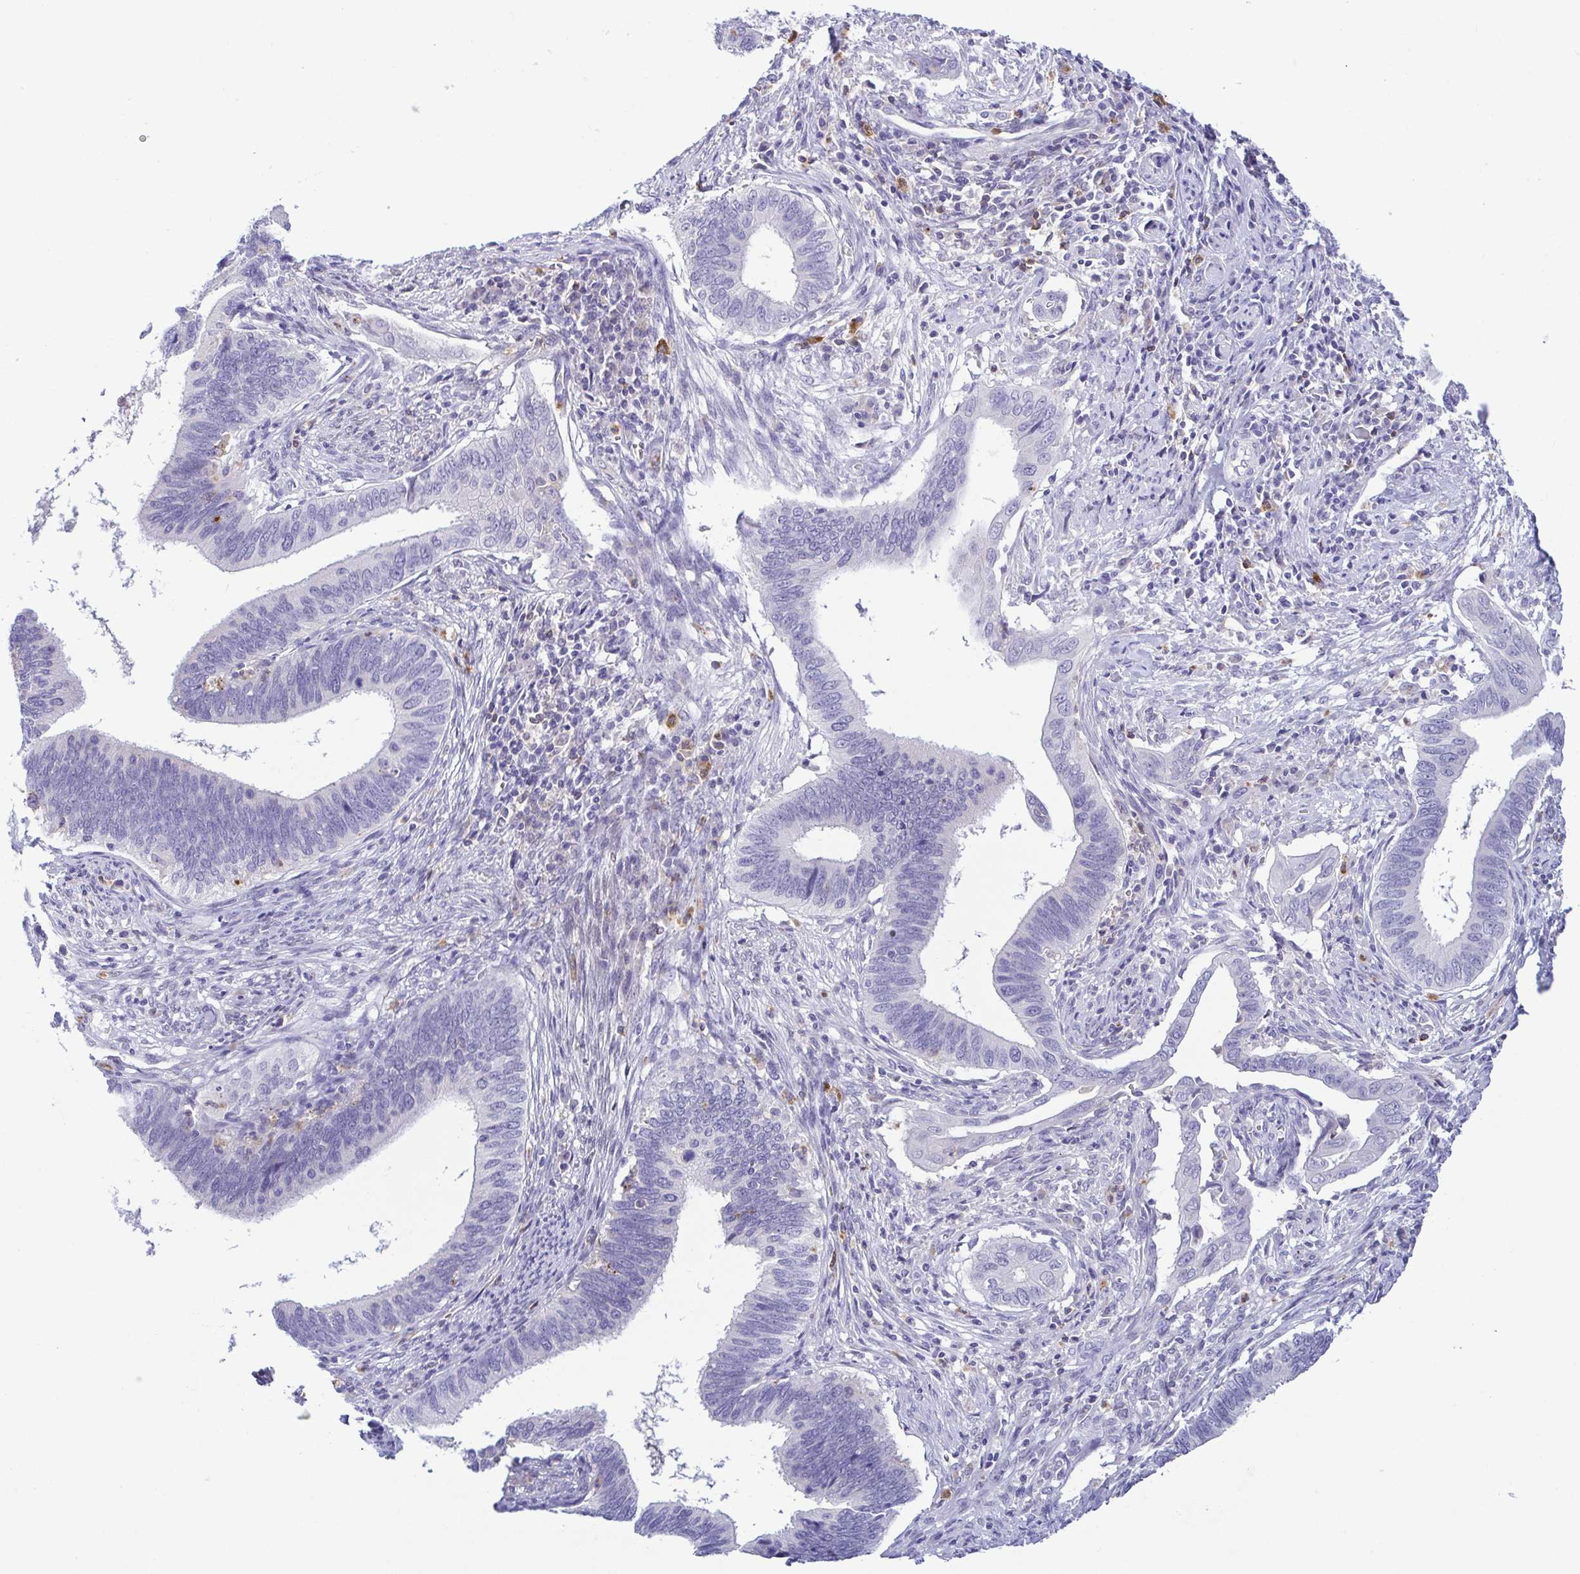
{"staining": {"intensity": "negative", "quantity": "none", "location": "none"}, "tissue": "cervical cancer", "cell_type": "Tumor cells", "image_type": "cancer", "snomed": [{"axis": "morphology", "description": "Adenocarcinoma, NOS"}, {"axis": "topography", "description": "Cervix"}], "caption": "An image of human cervical cancer (adenocarcinoma) is negative for staining in tumor cells. The staining is performed using DAB (3,3'-diaminobenzidine) brown chromogen with nuclei counter-stained in using hematoxylin.", "gene": "PGLYRP1", "patient": {"sex": "female", "age": 42}}